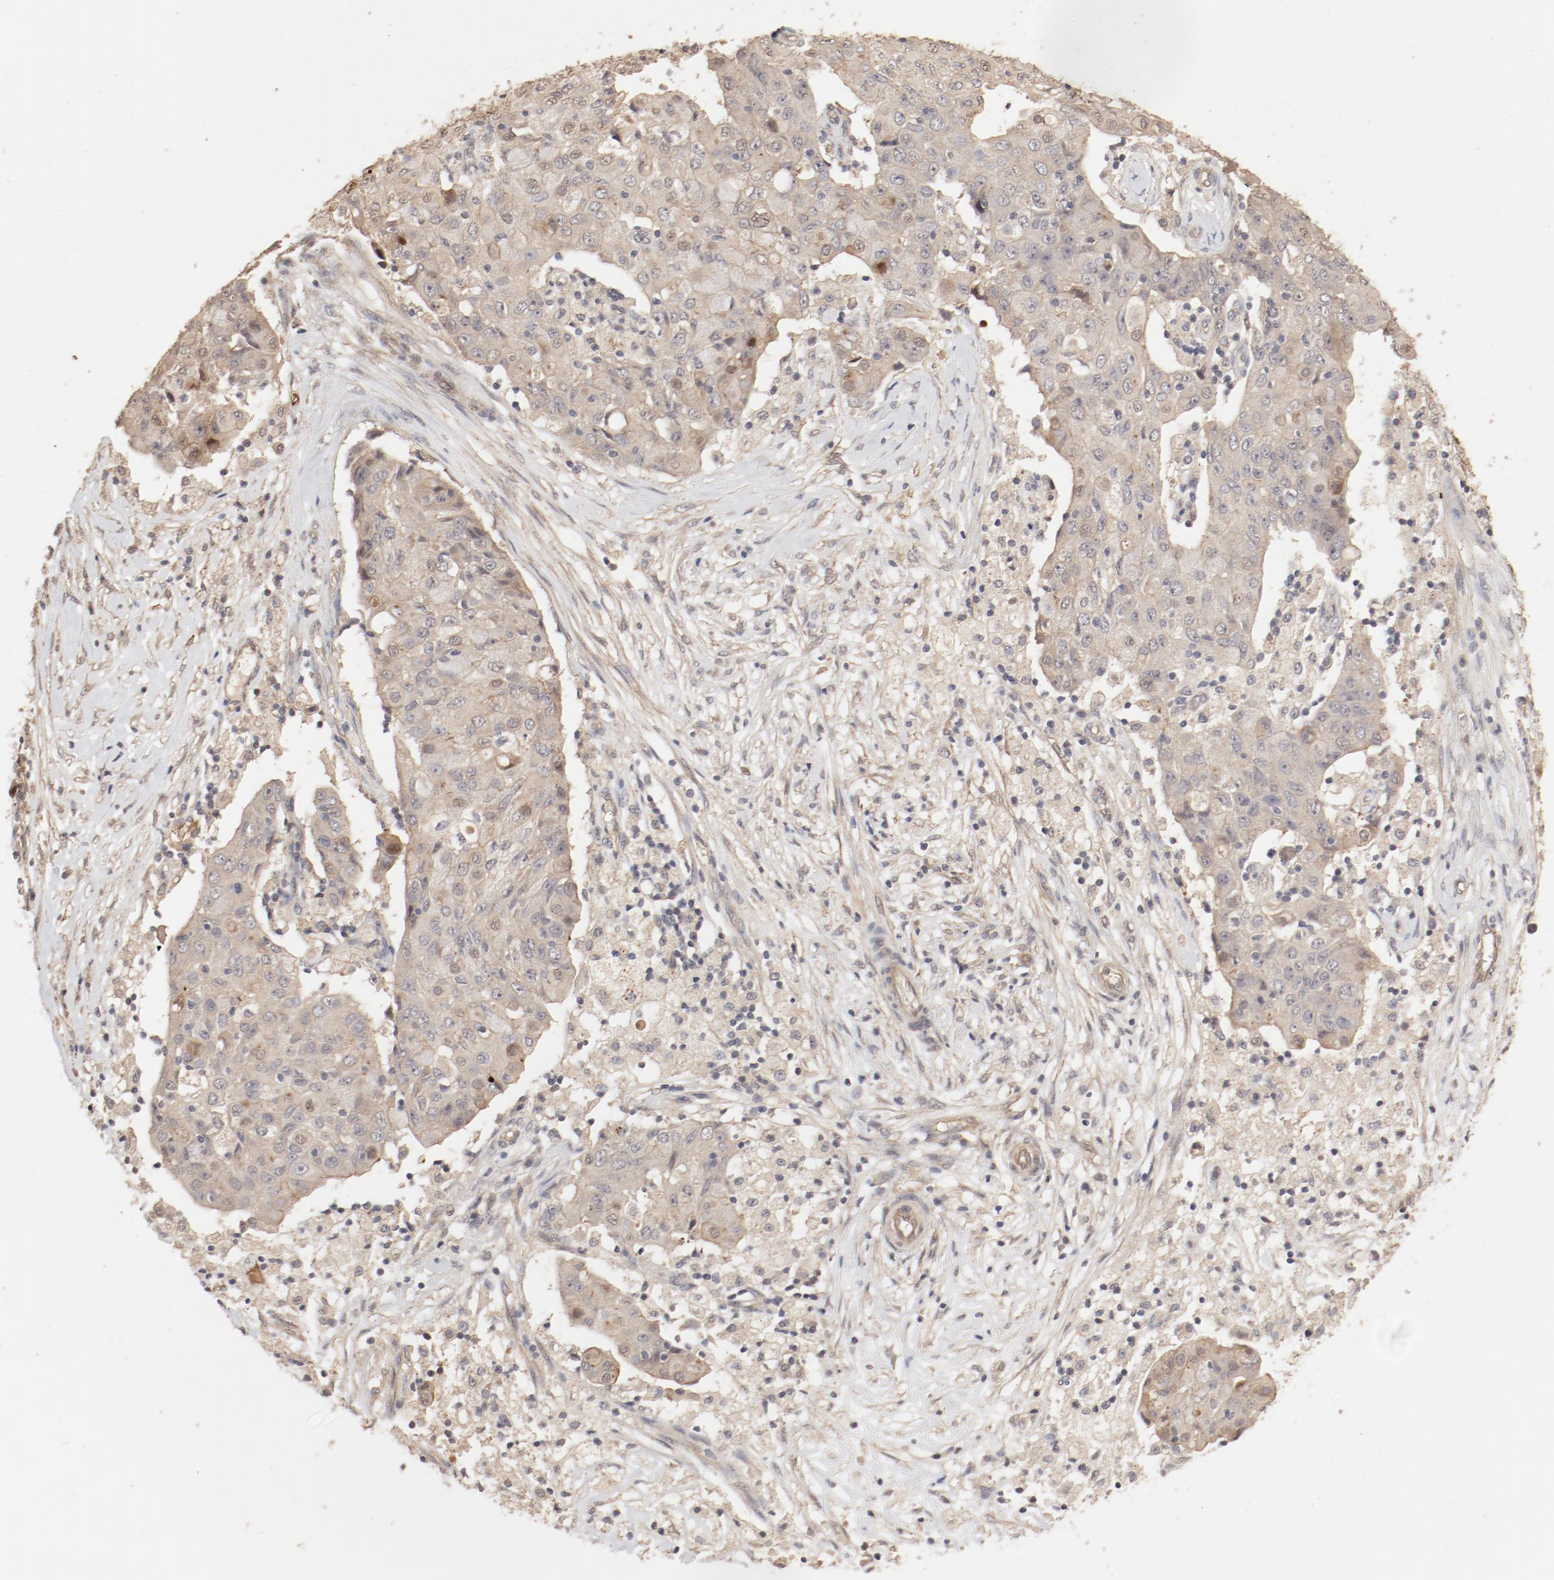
{"staining": {"intensity": "moderate", "quantity": ">75%", "location": "cytoplasmic/membranous,nuclear"}, "tissue": "ovarian cancer", "cell_type": "Tumor cells", "image_type": "cancer", "snomed": [{"axis": "morphology", "description": "Carcinoma, endometroid"}, {"axis": "topography", "description": "Ovary"}], "caption": "Ovarian endometroid carcinoma stained for a protein (brown) exhibits moderate cytoplasmic/membranous and nuclear positive positivity in approximately >75% of tumor cells.", "gene": "IL3RA", "patient": {"sex": "female", "age": 42}}